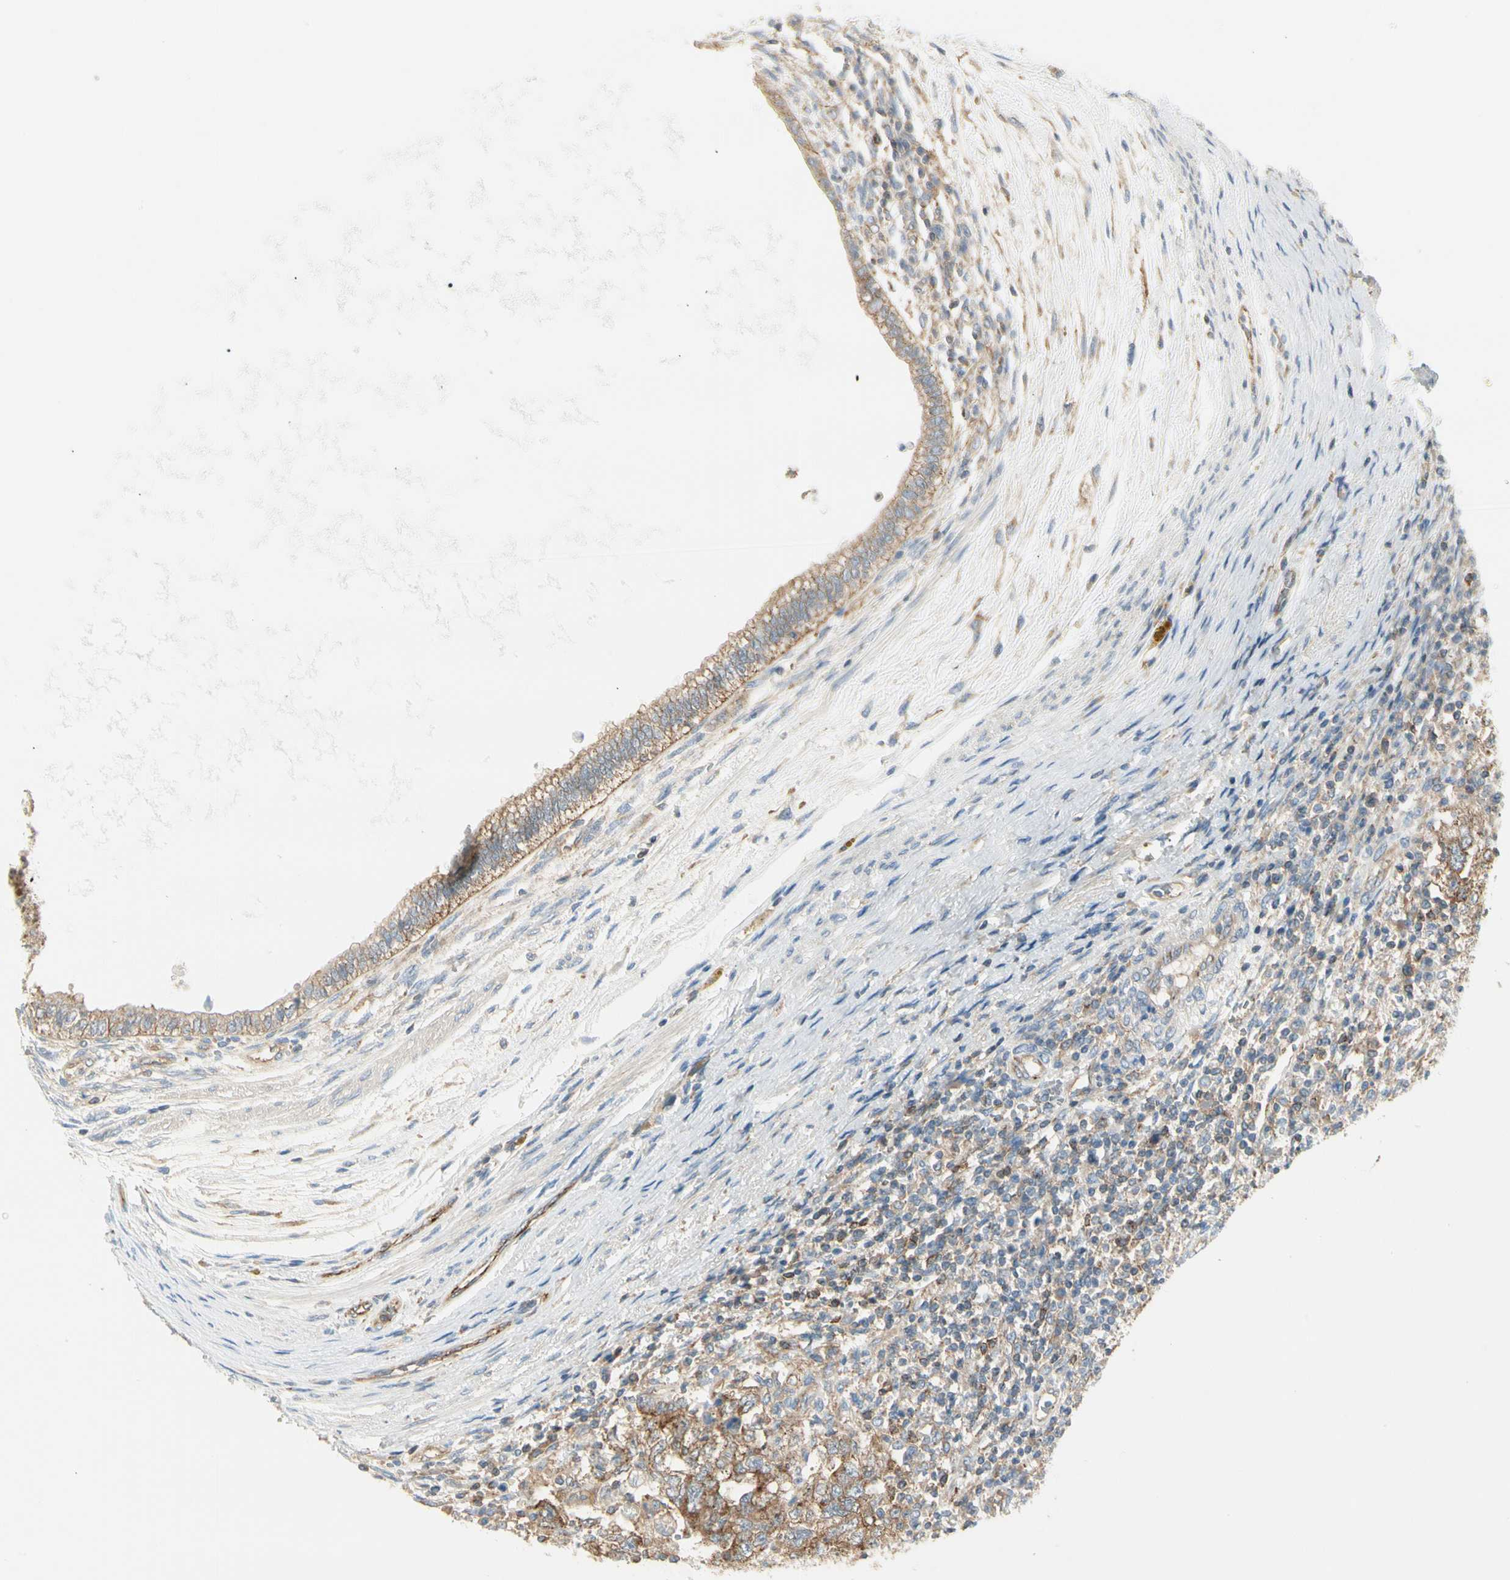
{"staining": {"intensity": "moderate", "quantity": ">75%", "location": "cytoplasmic/membranous"}, "tissue": "testis cancer", "cell_type": "Tumor cells", "image_type": "cancer", "snomed": [{"axis": "morphology", "description": "Carcinoma, Embryonal, NOS"}, {"axis": "topography", "description": "Testis"}], "caption": "Embryonal carcinoma (testis) stained with a protein marker shows moderate staining in tumor cells.", "gene": "AGFG1", "patient": {"sex": "male", "age": 26}}